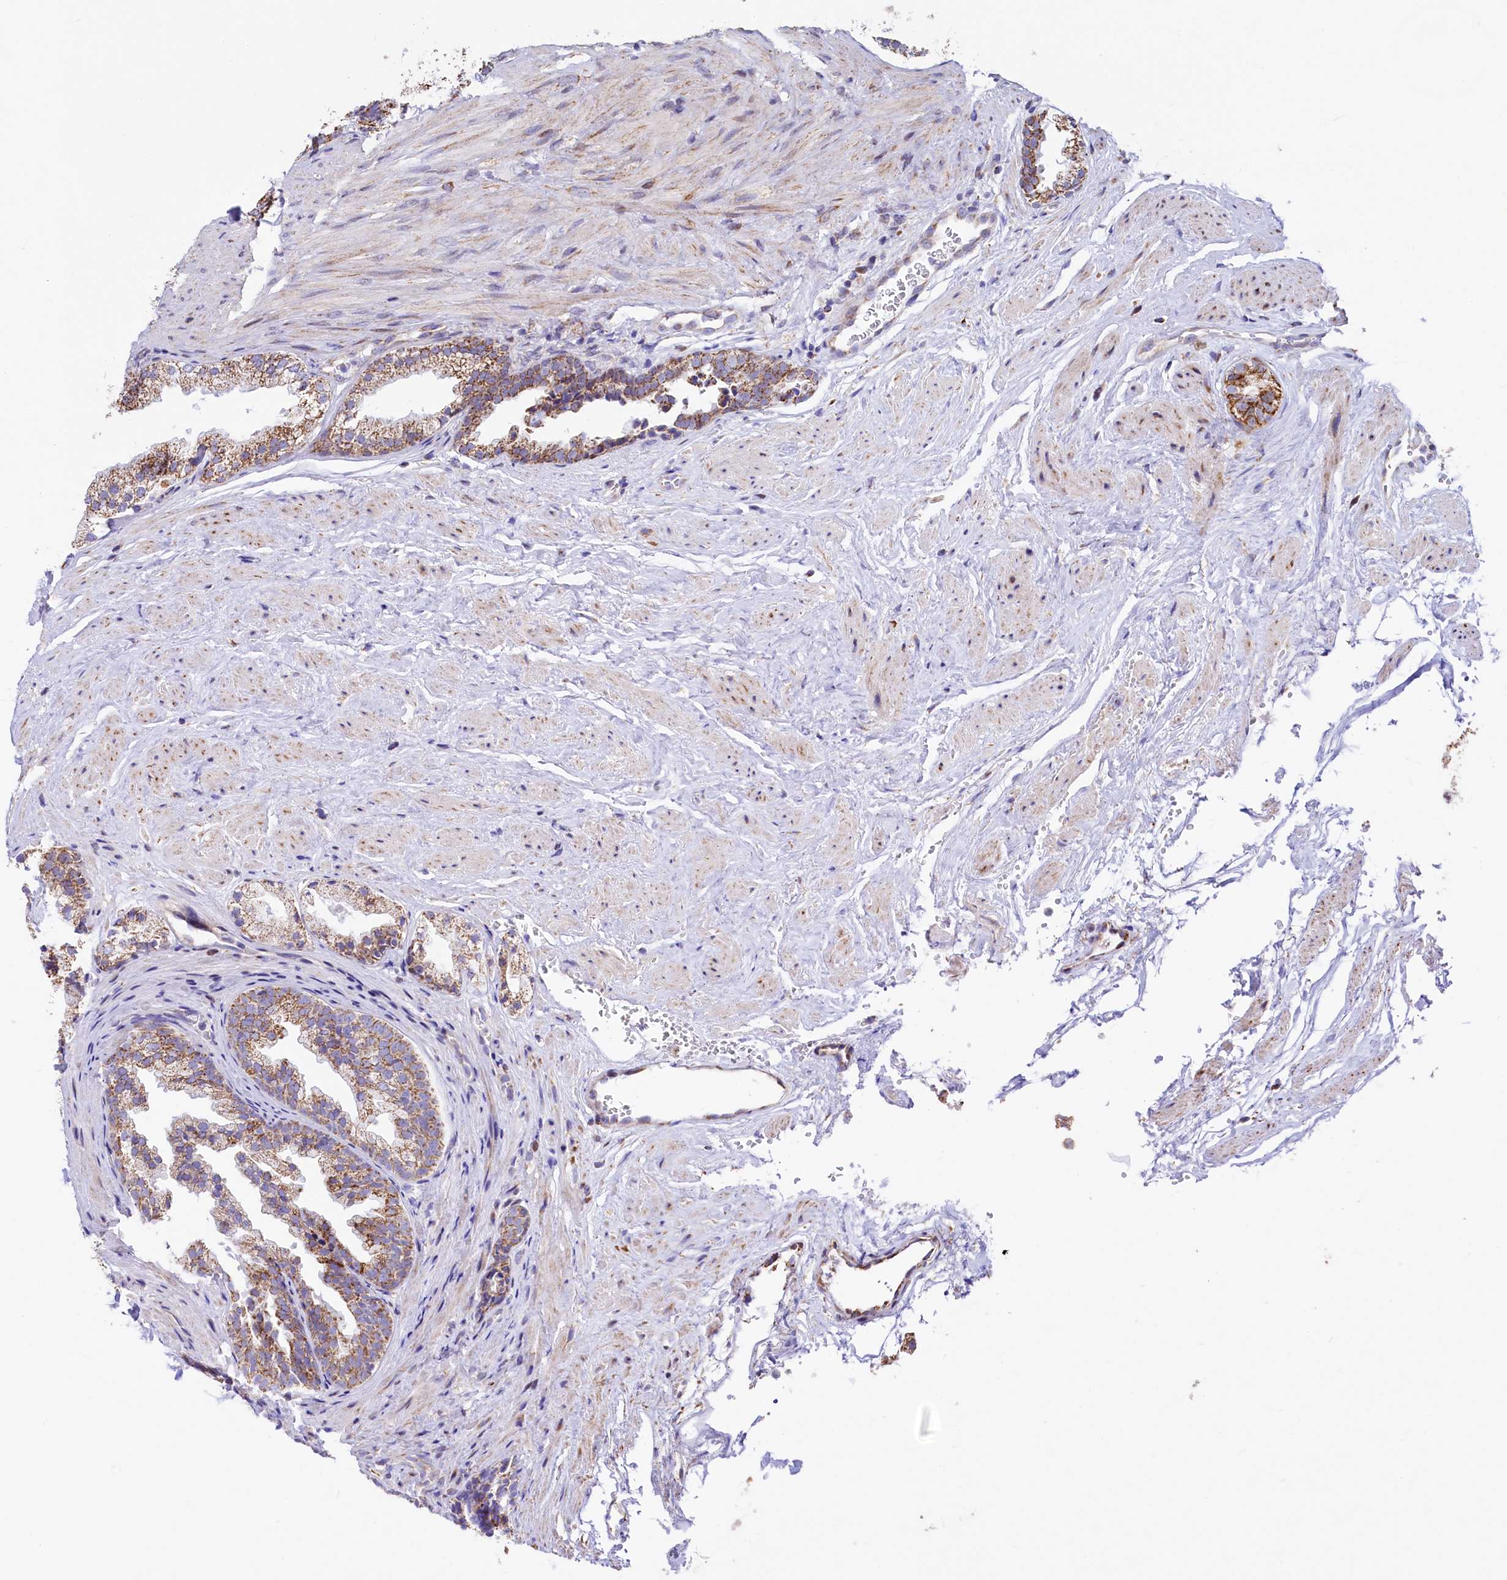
{"staining": {"intensity": "moderate", "quantity": ">75%", "location": "cytoplasmic/membranous"}, "tissue": "prostate", "cell_type": "Glandular cells", "image_type": "normal", "snomed": [{"axis": "morphology", "description": "Normal tissue, NOS"}, {"axis": "topography", "description": "Prostate"}], "caption": "IHC image of benign prostate stained for a protein (brown), which reveals medium levels of moderate cytoplasmic/membranous positivity in approximately >75% of glandular cells.", "gene": "VWCE", "patient": {"sex": "male", "age": 76}}